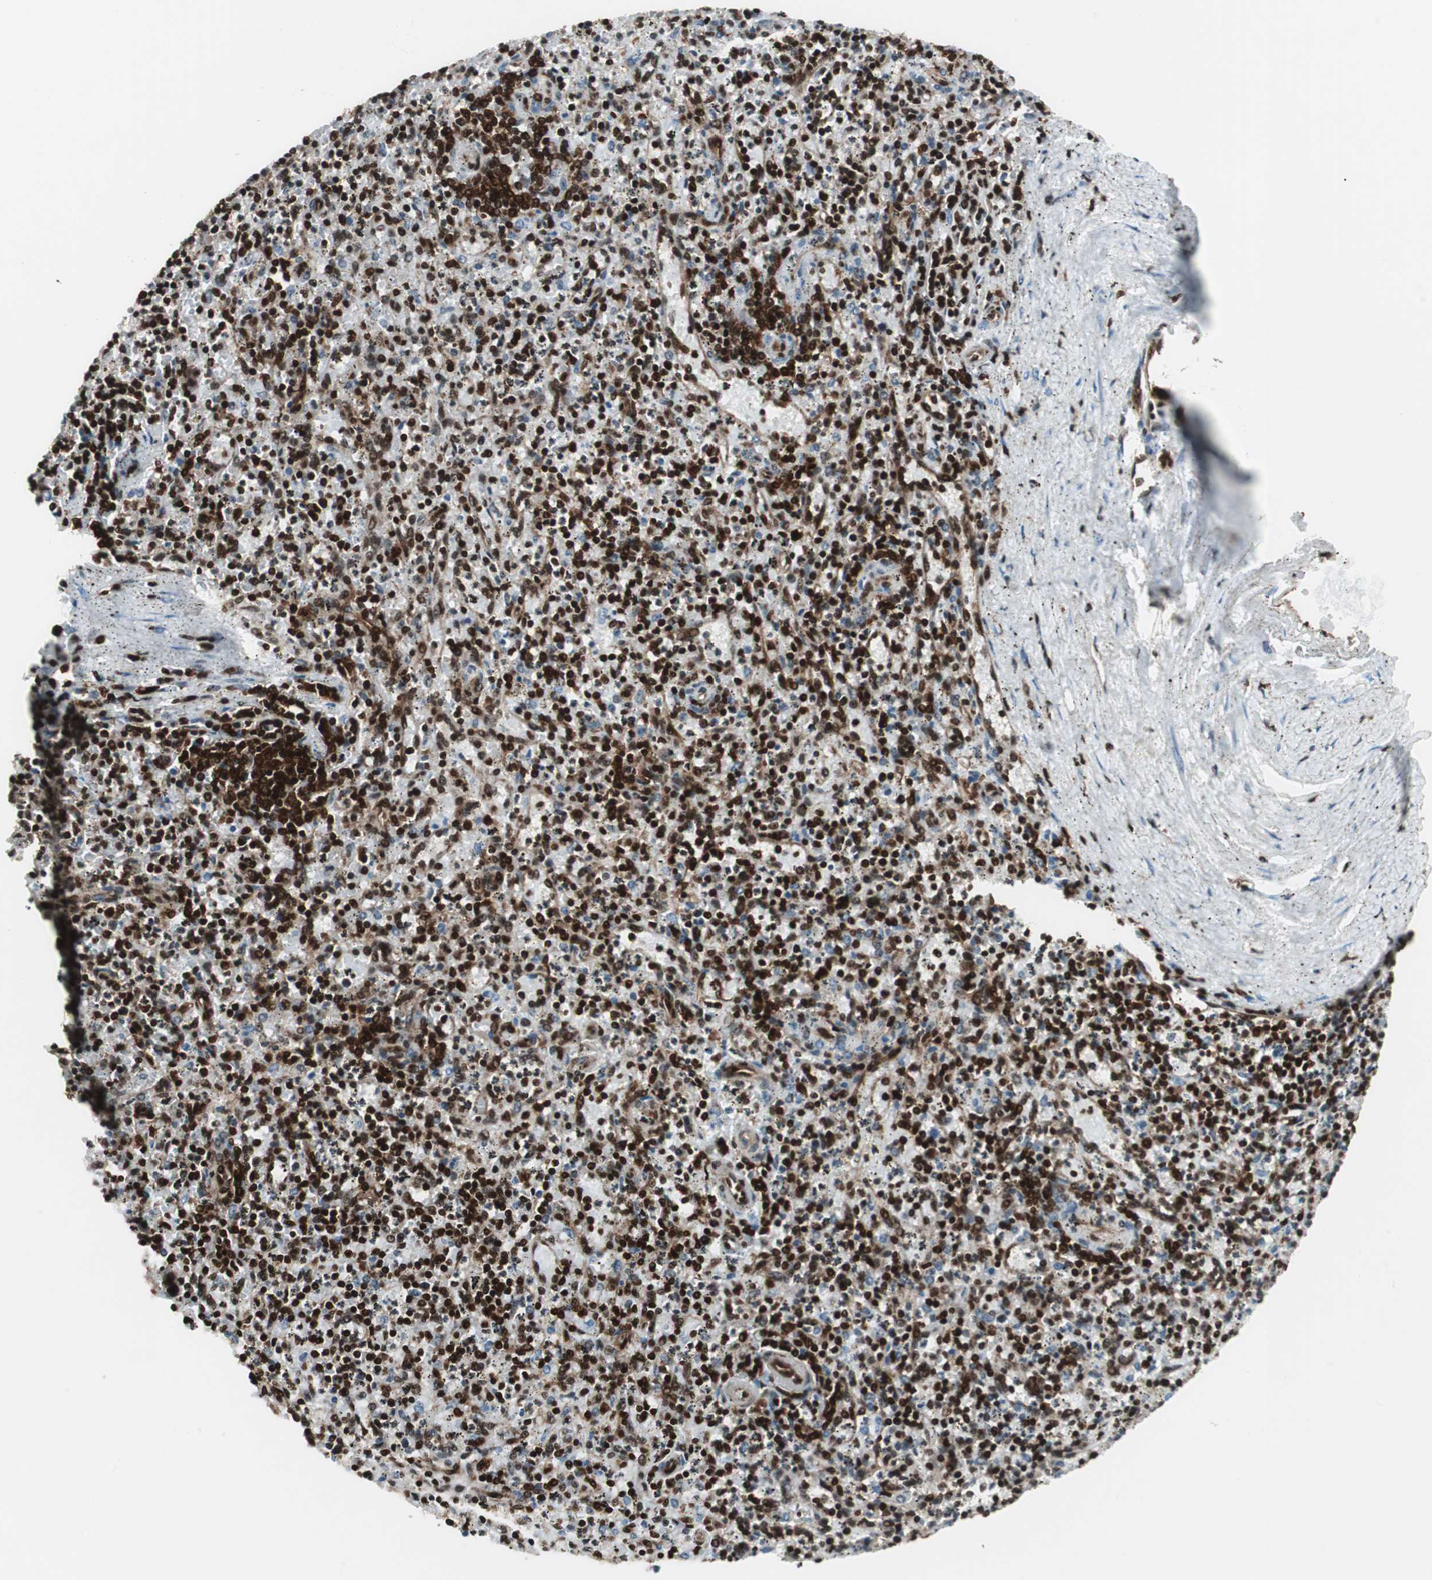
{"staining": {"intensity": "strong", "quantity": ">75%", "location": "nuclear"}, "tissue": "spleen", "cell_type": "Cells in red pulp", "image_type": "normal", "snomed": [{"axis": "morphology", "description": "Normal tissue, NOS"}, {"axis": "topography", "description": "Spleen"}], "caption": "High-power microscopy captured an immunohistochemistry (IHC) photomicrograph of unremarkable spleen, revealing strong nuclear positivity in about >75% of cells in red pulp. Nuclei are stained in blue.", "gene": "EWSR1", "patient": {"sex": "male", "age": 72}}